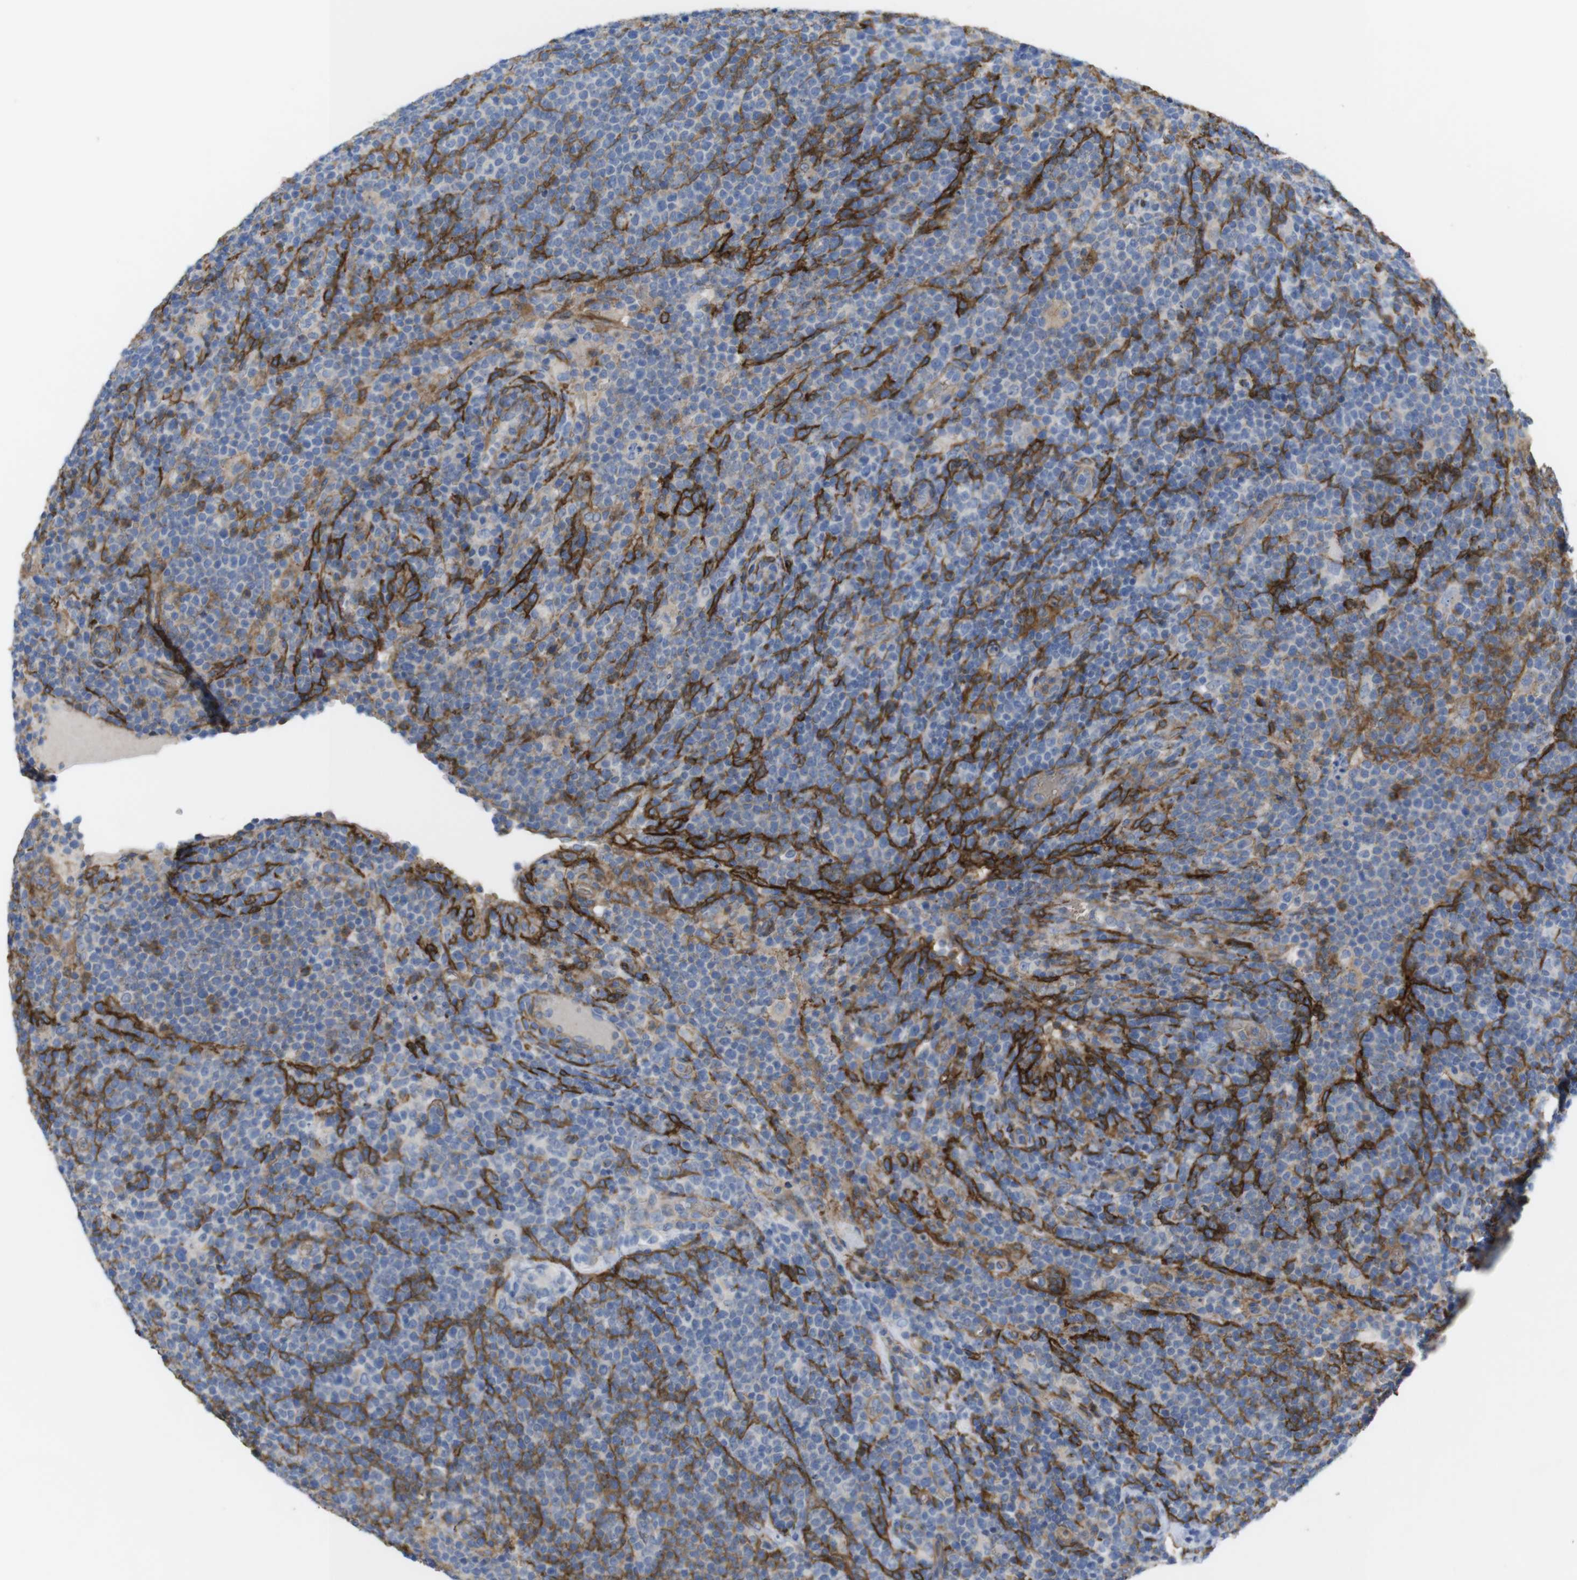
{"staining": {"intensity": "negative", "quantity": "none", "location": "none"}, "tissue": "lymphoma", "cell_type": "Tumor cells", "image_type": "cancer", "snomed": [{"axis": "morphology", "description": "Malignant lymphoma, non-Hodgkin's type, High grade"}, {"axis": "topography", "description": "Lymph node"}], "caption": "This is an IHC micrograph of human malignant lymphoma, non-Hodgkin's type (high-grade). There is no staining in tumor cells.", "gene": "CYBRD1", "patient": {"sex": "male", "age": 61}}